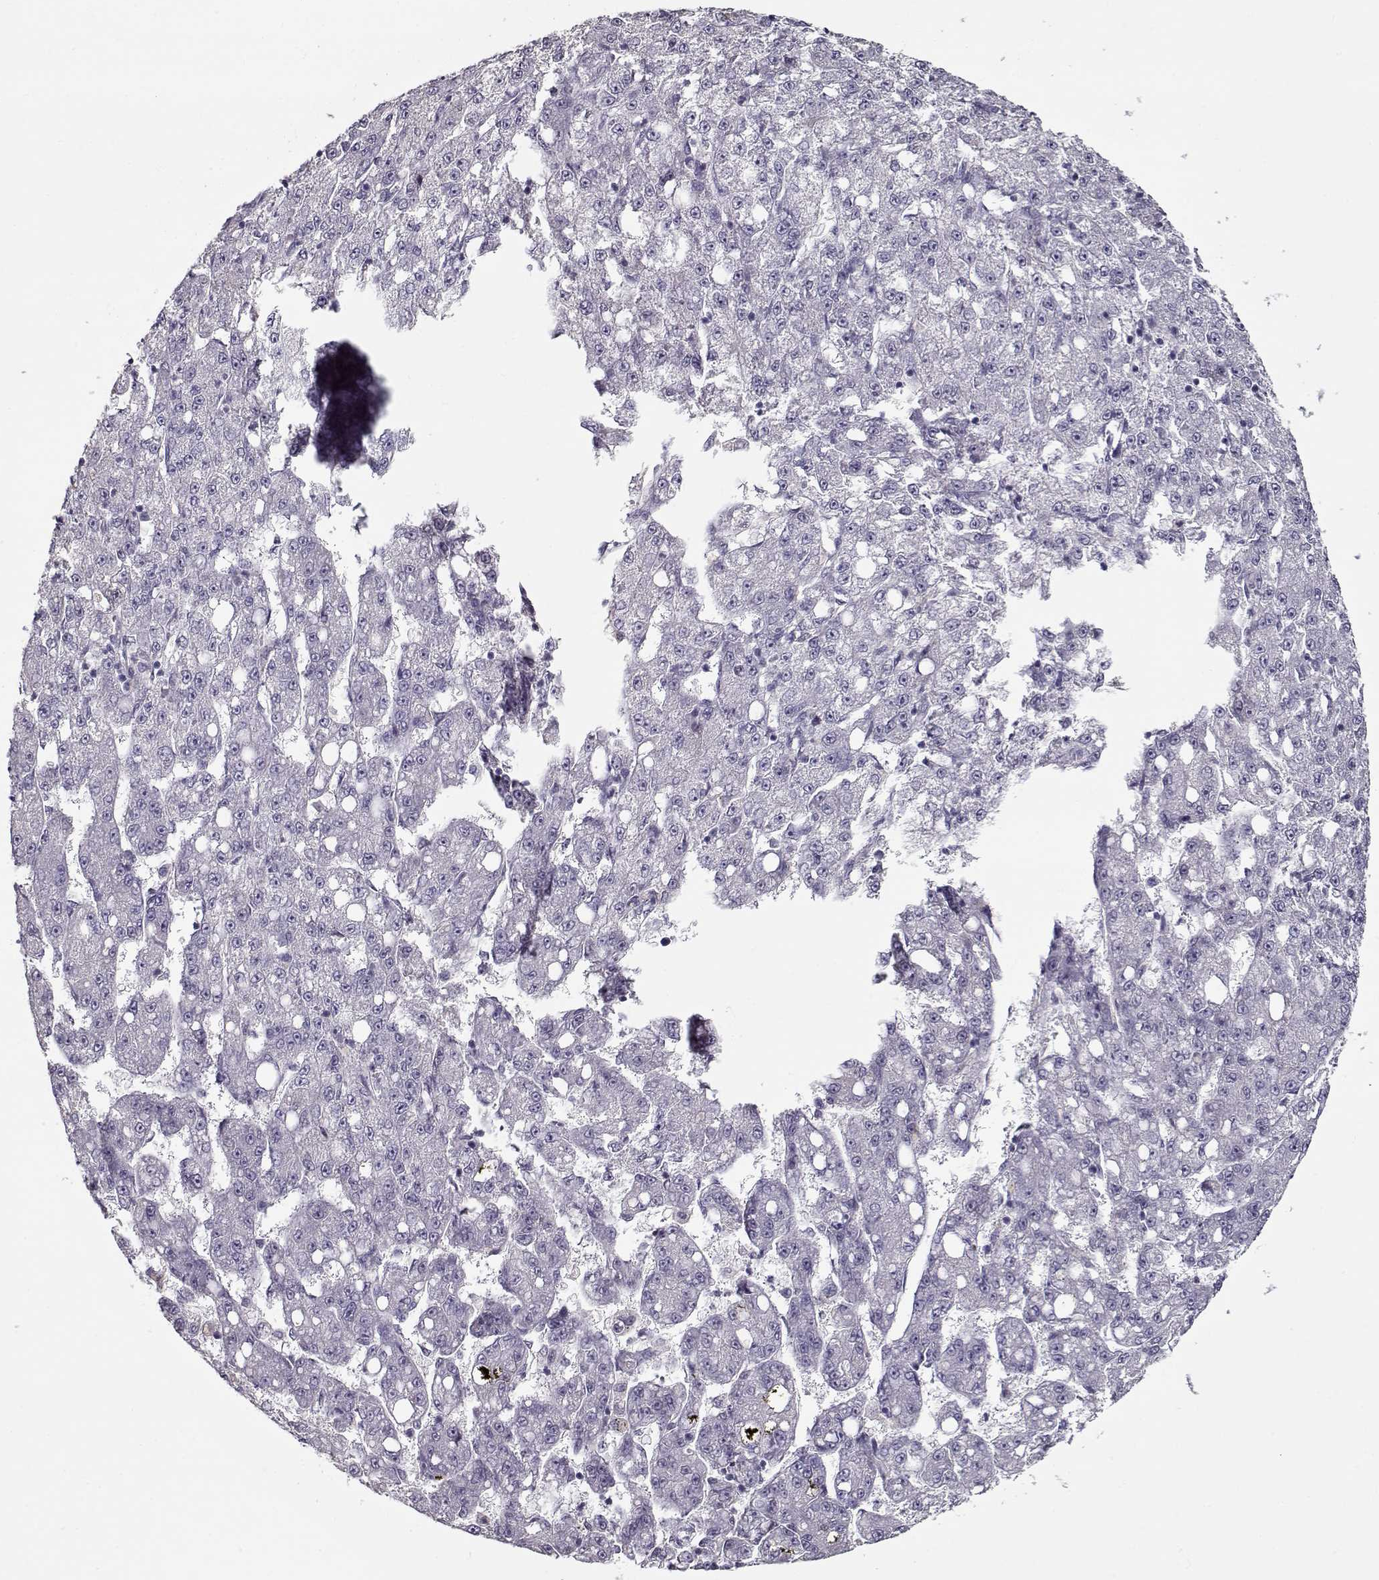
{"staining": {"intensity": "negative", "quantity": "none", "location": "none"}, "tissue": "liver cancer", "cell_type": "Tumor cells", "image_type": "cancer", "snomed": [{"axis": "morphology", "description": "Carcinoma, Hepatocellular, NOS"}, {"axis": "topography", "description": "Liver"}], "caption": "High power microscopy image of an immunohistochemistry photomicrograph of liver cancer (hepatocellular carcinoma), revealing no significant positivity in tumor cells.", "gene": "PRMT8", "patient": {"sex": "female", "age": 65}}